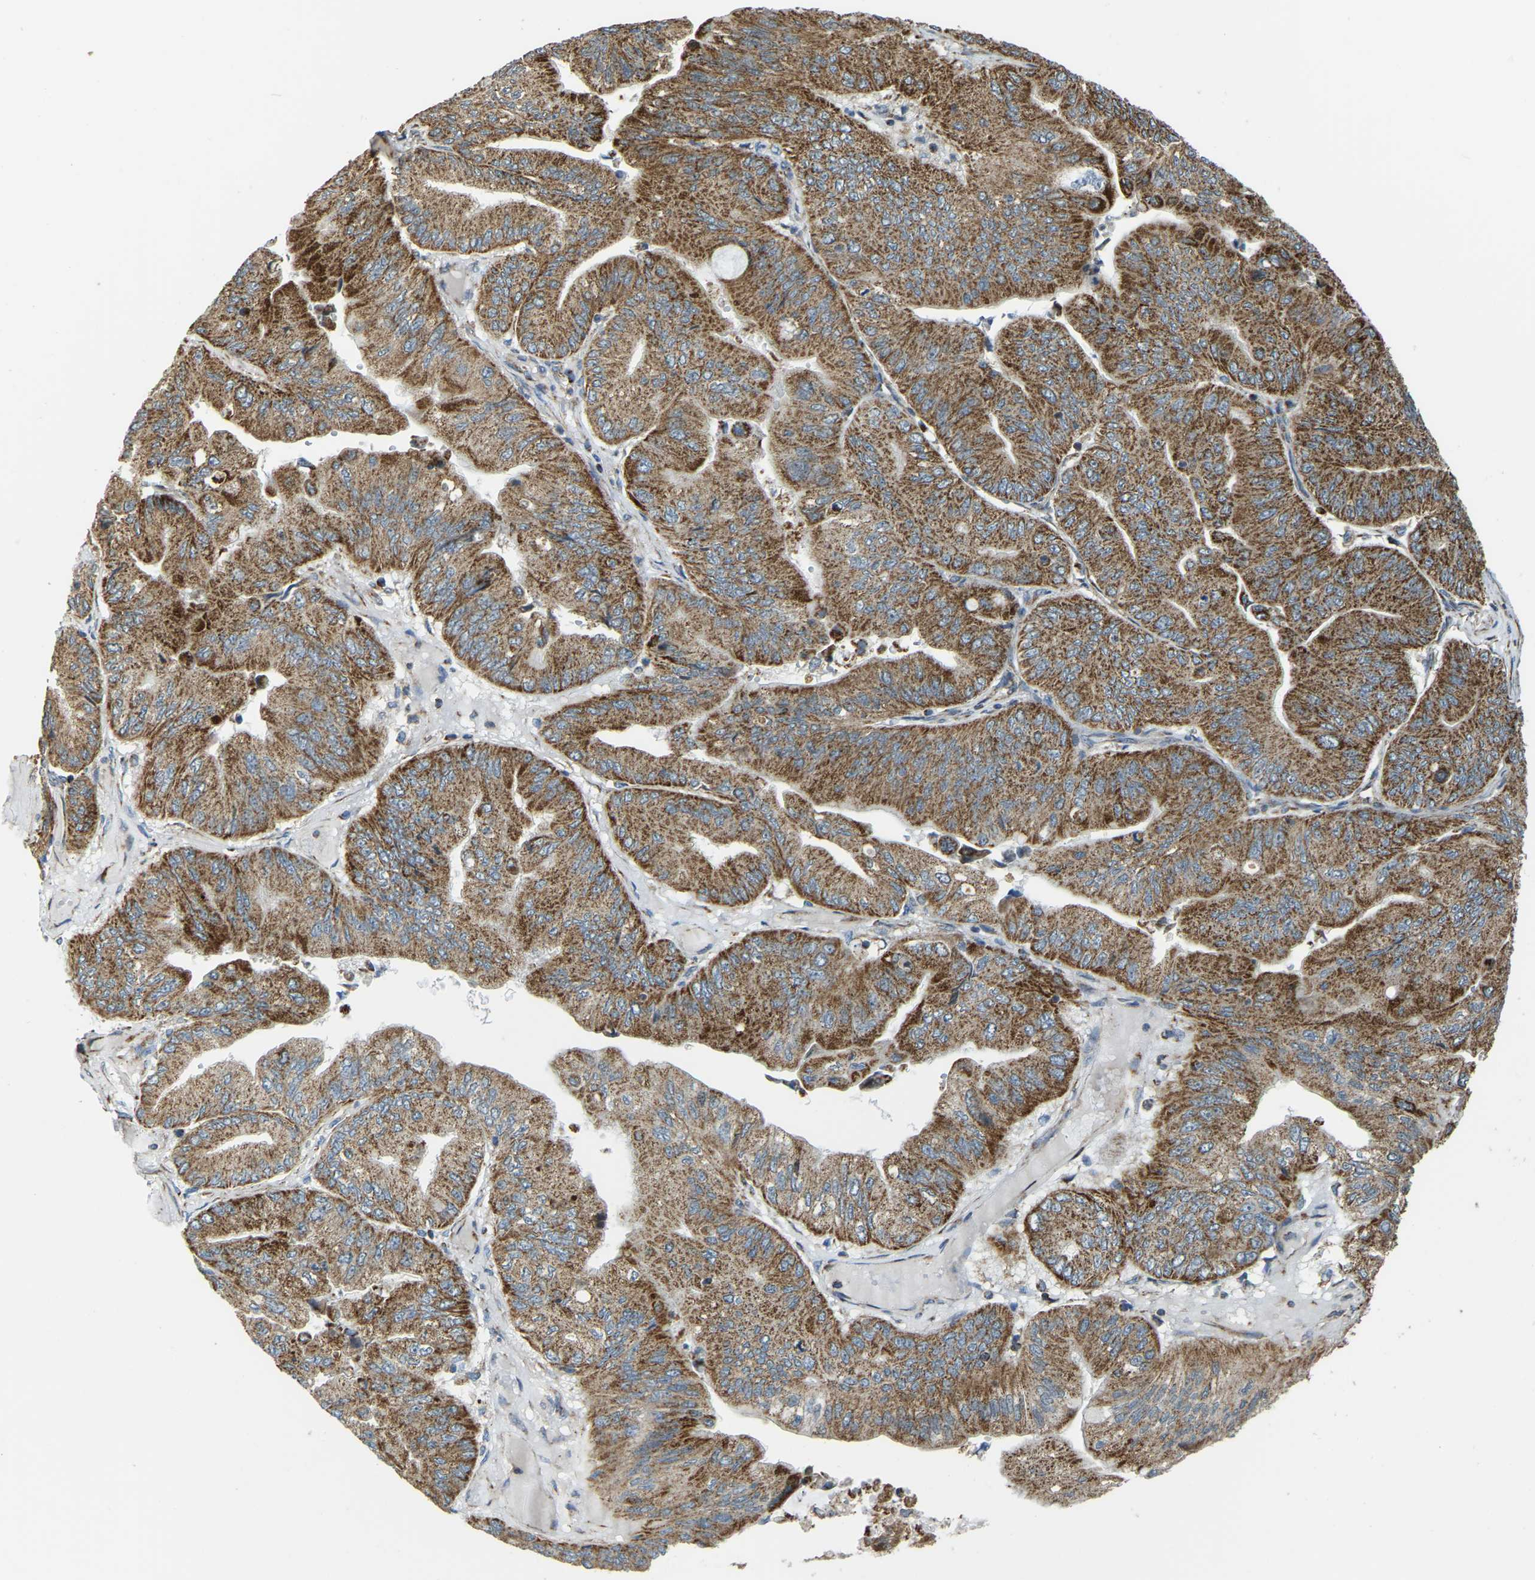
{"staining": {"intensity": "moderate", "quantity": ">75%", "location": "cytoplasmic/membranous"}, "tissue": "ovarian cancer", "cell_type": "Tumor cells", "image_type": "cancer", "snomed": [{"axis": "morphology", "description": "Cystadenocarcinoma, mucinous, NOS"}, {"axis": "topography", "description": "Ovary"}], "caption": "Ovarian cancer (mucinous cystadenocarcinoma) stained with DAB immunohistochemistry (IHC) shows medium levels of moderate cytoplasmic/membranous staining in approximately >75% of tumor cells.", "gene": "PSMD7", "patient": {"sex": "female", "age": 61}}